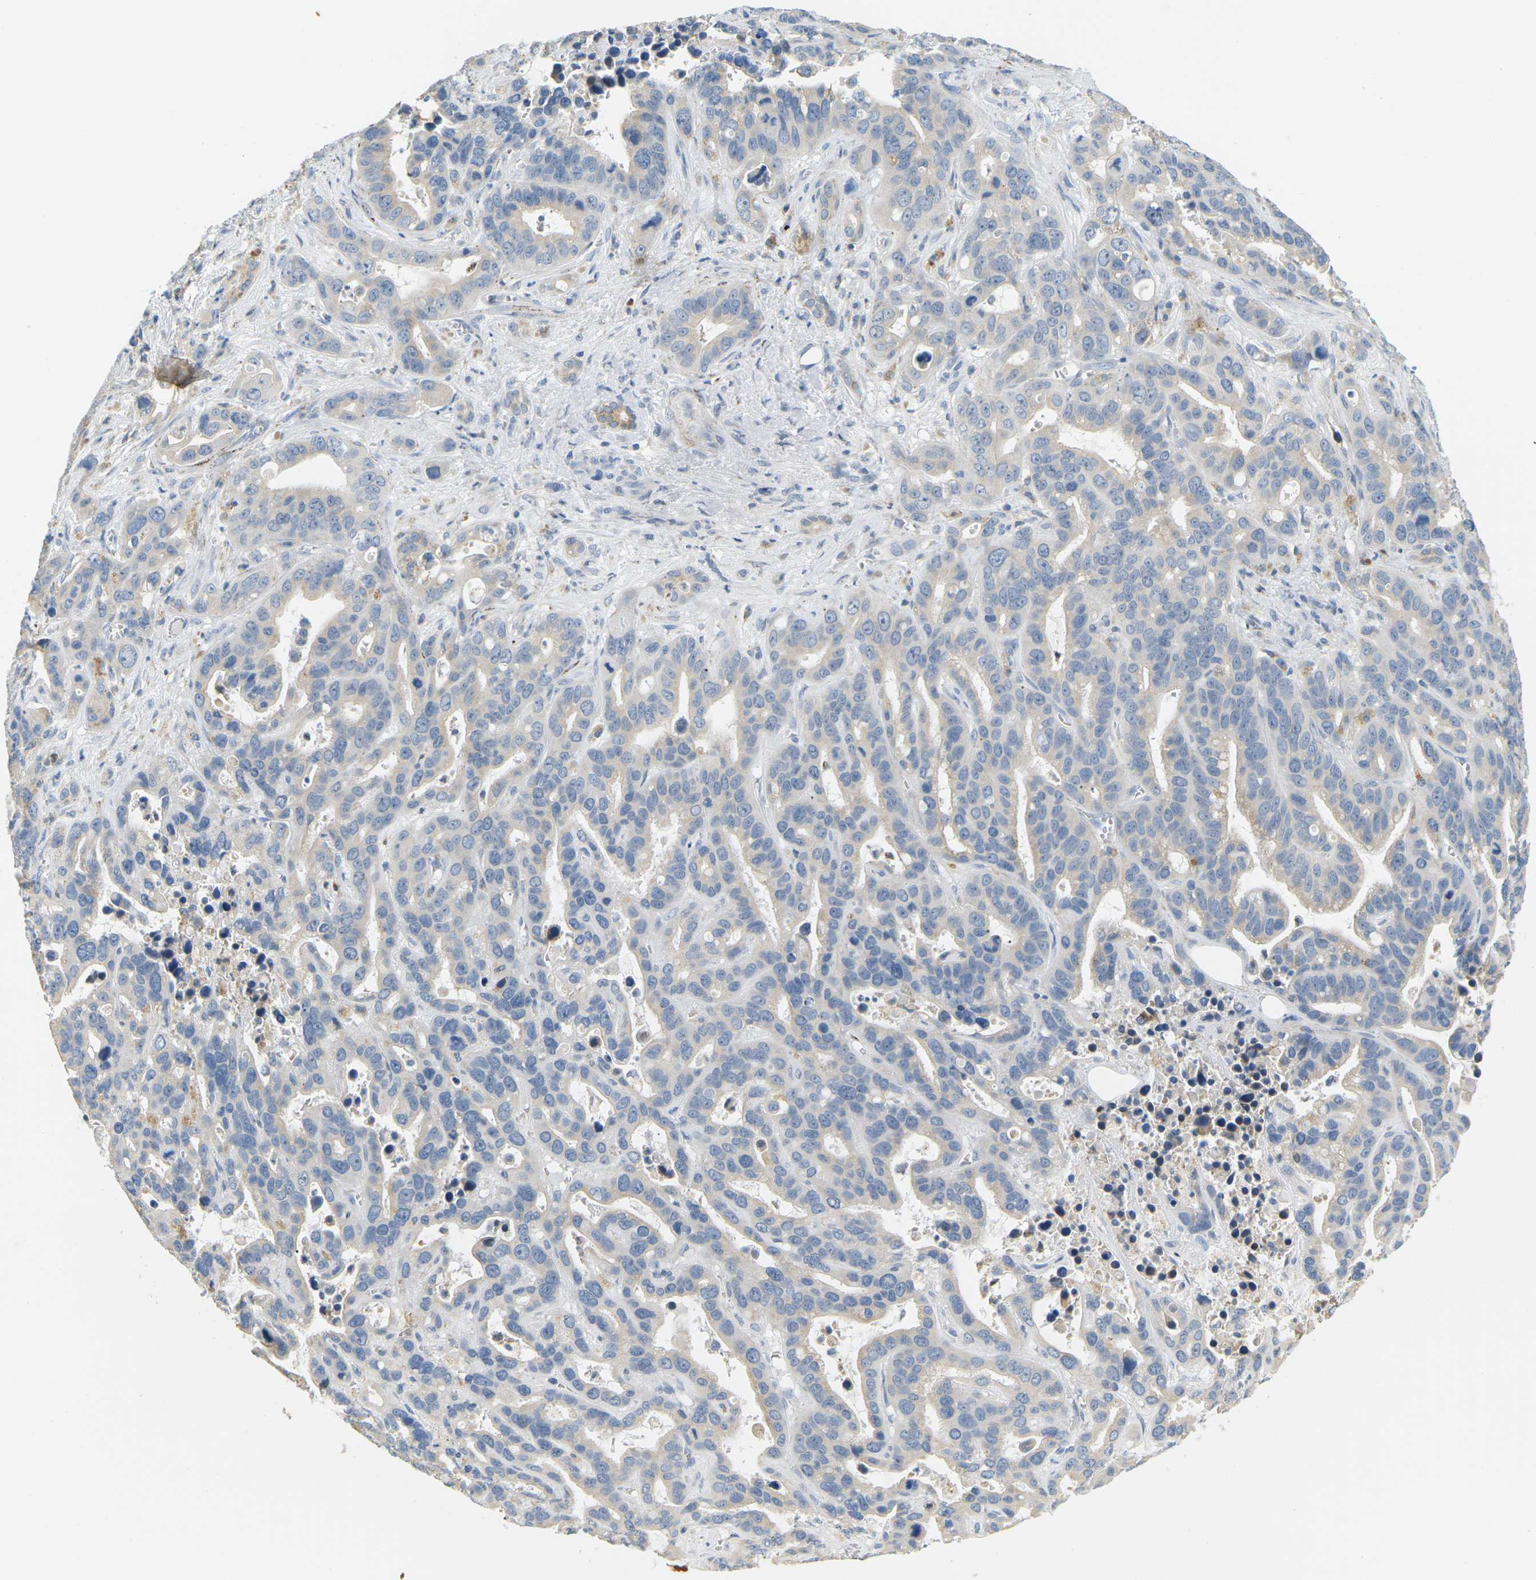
{"staining": {"intensity": "weak", "quantity": "25%-75%", "location": "cytoplasmic/membranous"}, "tissue": "liver cancer", "cell_type": "Tumor cells", "image_type": "cancer", "snomed": [{"axis": "morphology", "description": "Cholangiocarcinoma"}, {"axis": "topography", "description": "Liver"}], "caption": "Protein positivity by IHC reveals weak cytoplasmic/membranous positivity in approximately 25%-75% of tumor cells in cholangiocarcinoma (liver). (DAB (3,3'-diaminobenzidine) IHC, brown staining for protein, blue staining for nuclei).", "gene": "CD300E", "patient": {"sex": "female", "age": 65}}